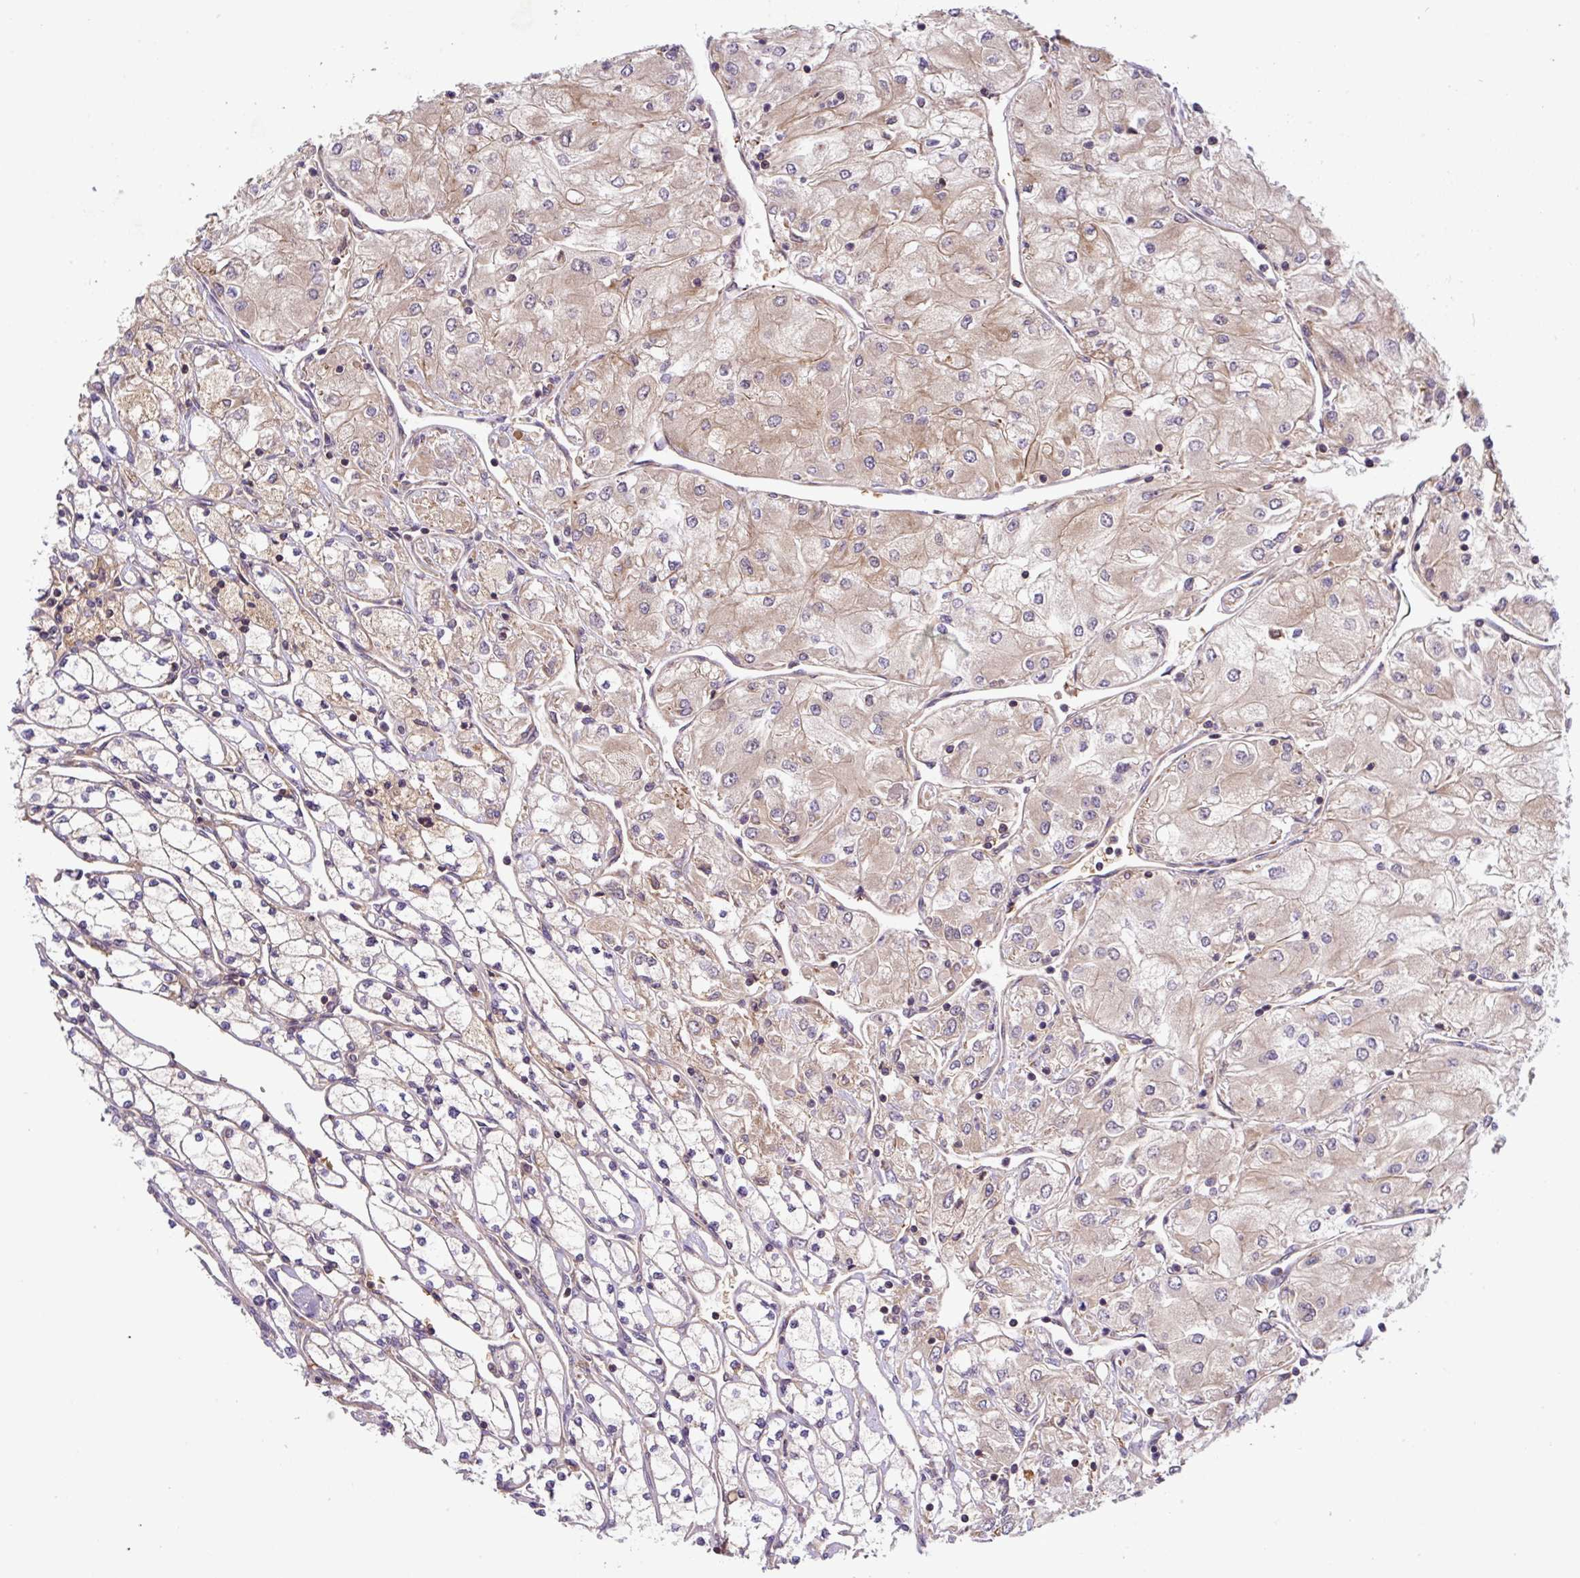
{"staining": {"intensity": "weak", "quantity": "25%-75%", "location": "cytoplasmic/membranous"}, "tissue": "renal cancer", "cell_type": "Tumor cells", "image_type": "cancer", "snomed": [{"axis": "morphology", "description": "Adenocarcinoma, NOS"}, {"axis": "topography", "description": "Kidney"}], "caption": "This micrograph shows renal adenocarcinoma stained with IHC to label a protein in brown. The cytoplasmic/membranous of tumor cells show weak positivity for the protein. Nuclei are counter-stained blue.", "gene": "APOBEC3D", "patient": {"sex": "male", "age": 80}}